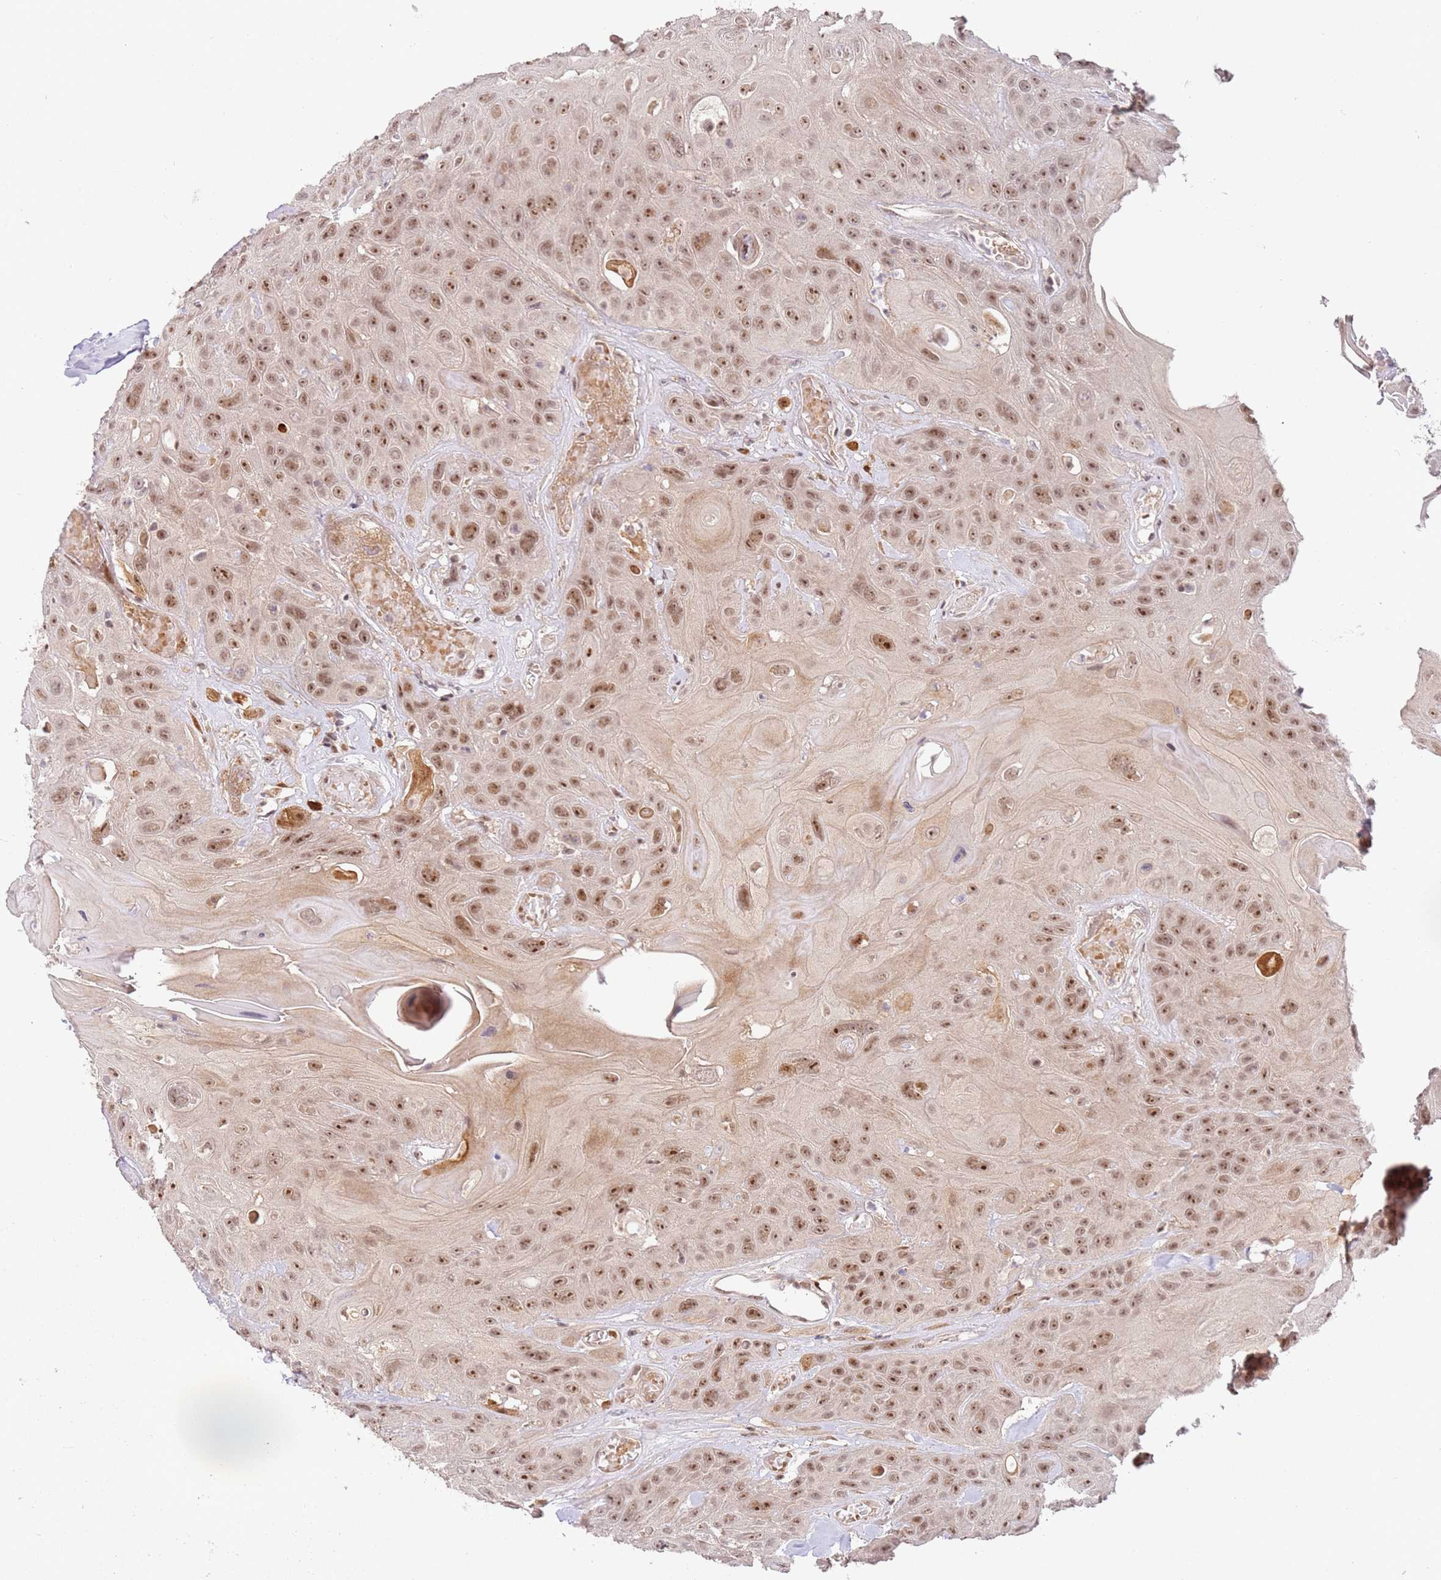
{"staining": {"intensity": "moderate", "quantity": ">75%", "location": "nuclear"}, "tissue": "head and neck cancer", "cell_type": "Tumor cells", "image_type": "cancer", "snomed": [{"axis": "morphology", "description": "Squamous cell carcinoma, NOS"}, {"axis": "topography", "description": "Head-Neck"}], "caption": "Human head and neck cancer stained with a brown dye demonstrates moderate nuclear positive positivity in approximately >75% of tumor cells.", "gene": "LGALSL", "patient": {"sex": "female", "age": 59}}